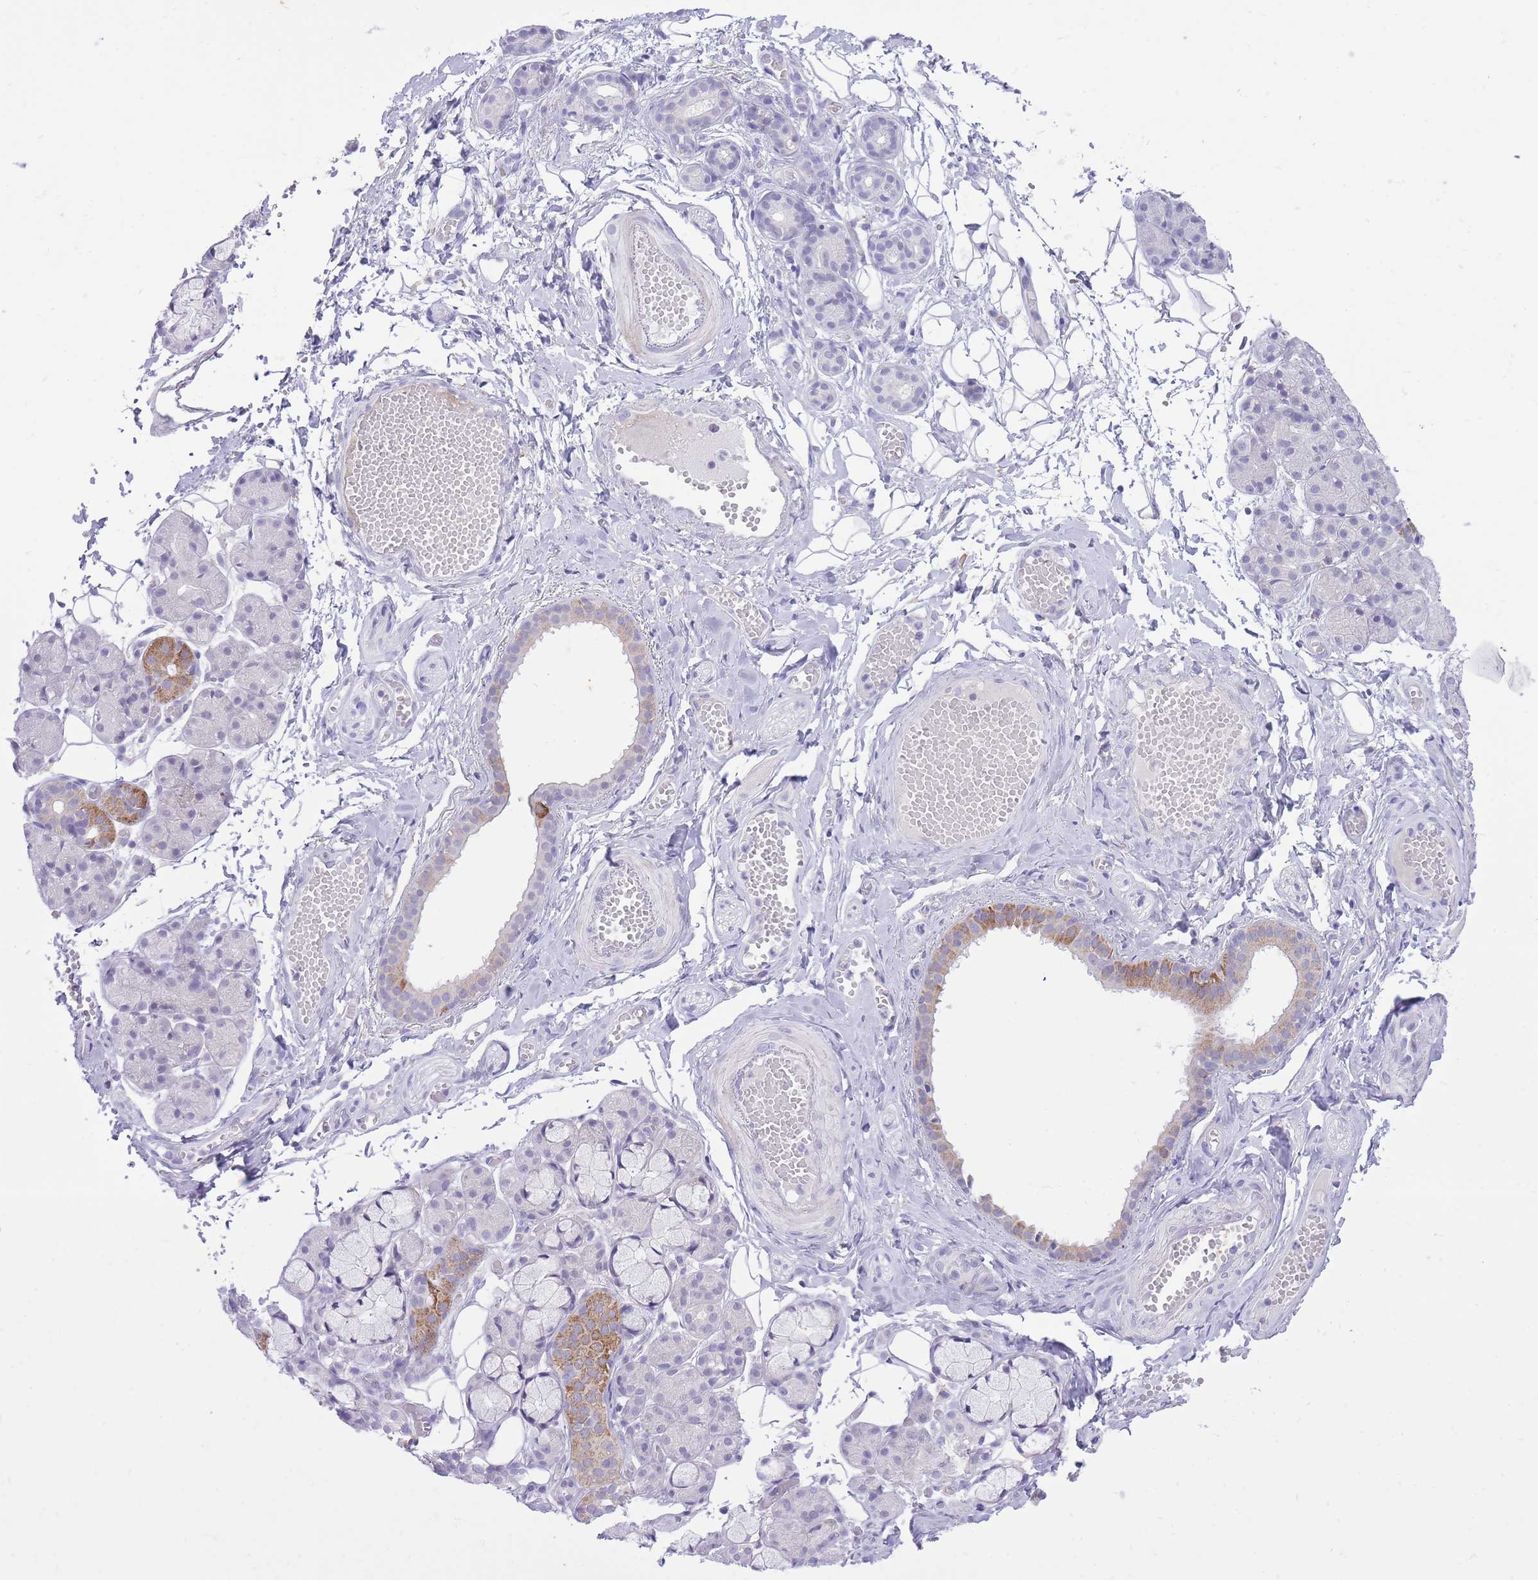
{"staining": {"intensity": "strong", "quantity": "<25%", "location": "cytoplasmic/membranous"}, "tissue": "salivary gland", "cell_type": "Glandular cells", "image_type": "normal", "snomed": [{"axis": "morphology", "description": "Normal tissue, NOS"}, {"axis": "topography", "description": "Salivary gland"}], "caption": "DAB immunohistochemical staining of benign salivary gland shows strong cytoplasmic/membranous protein expression in approximately <25% of glandular cells.", "gene": "DENND2D", "patient": {"sex": "male", "age": 63}}